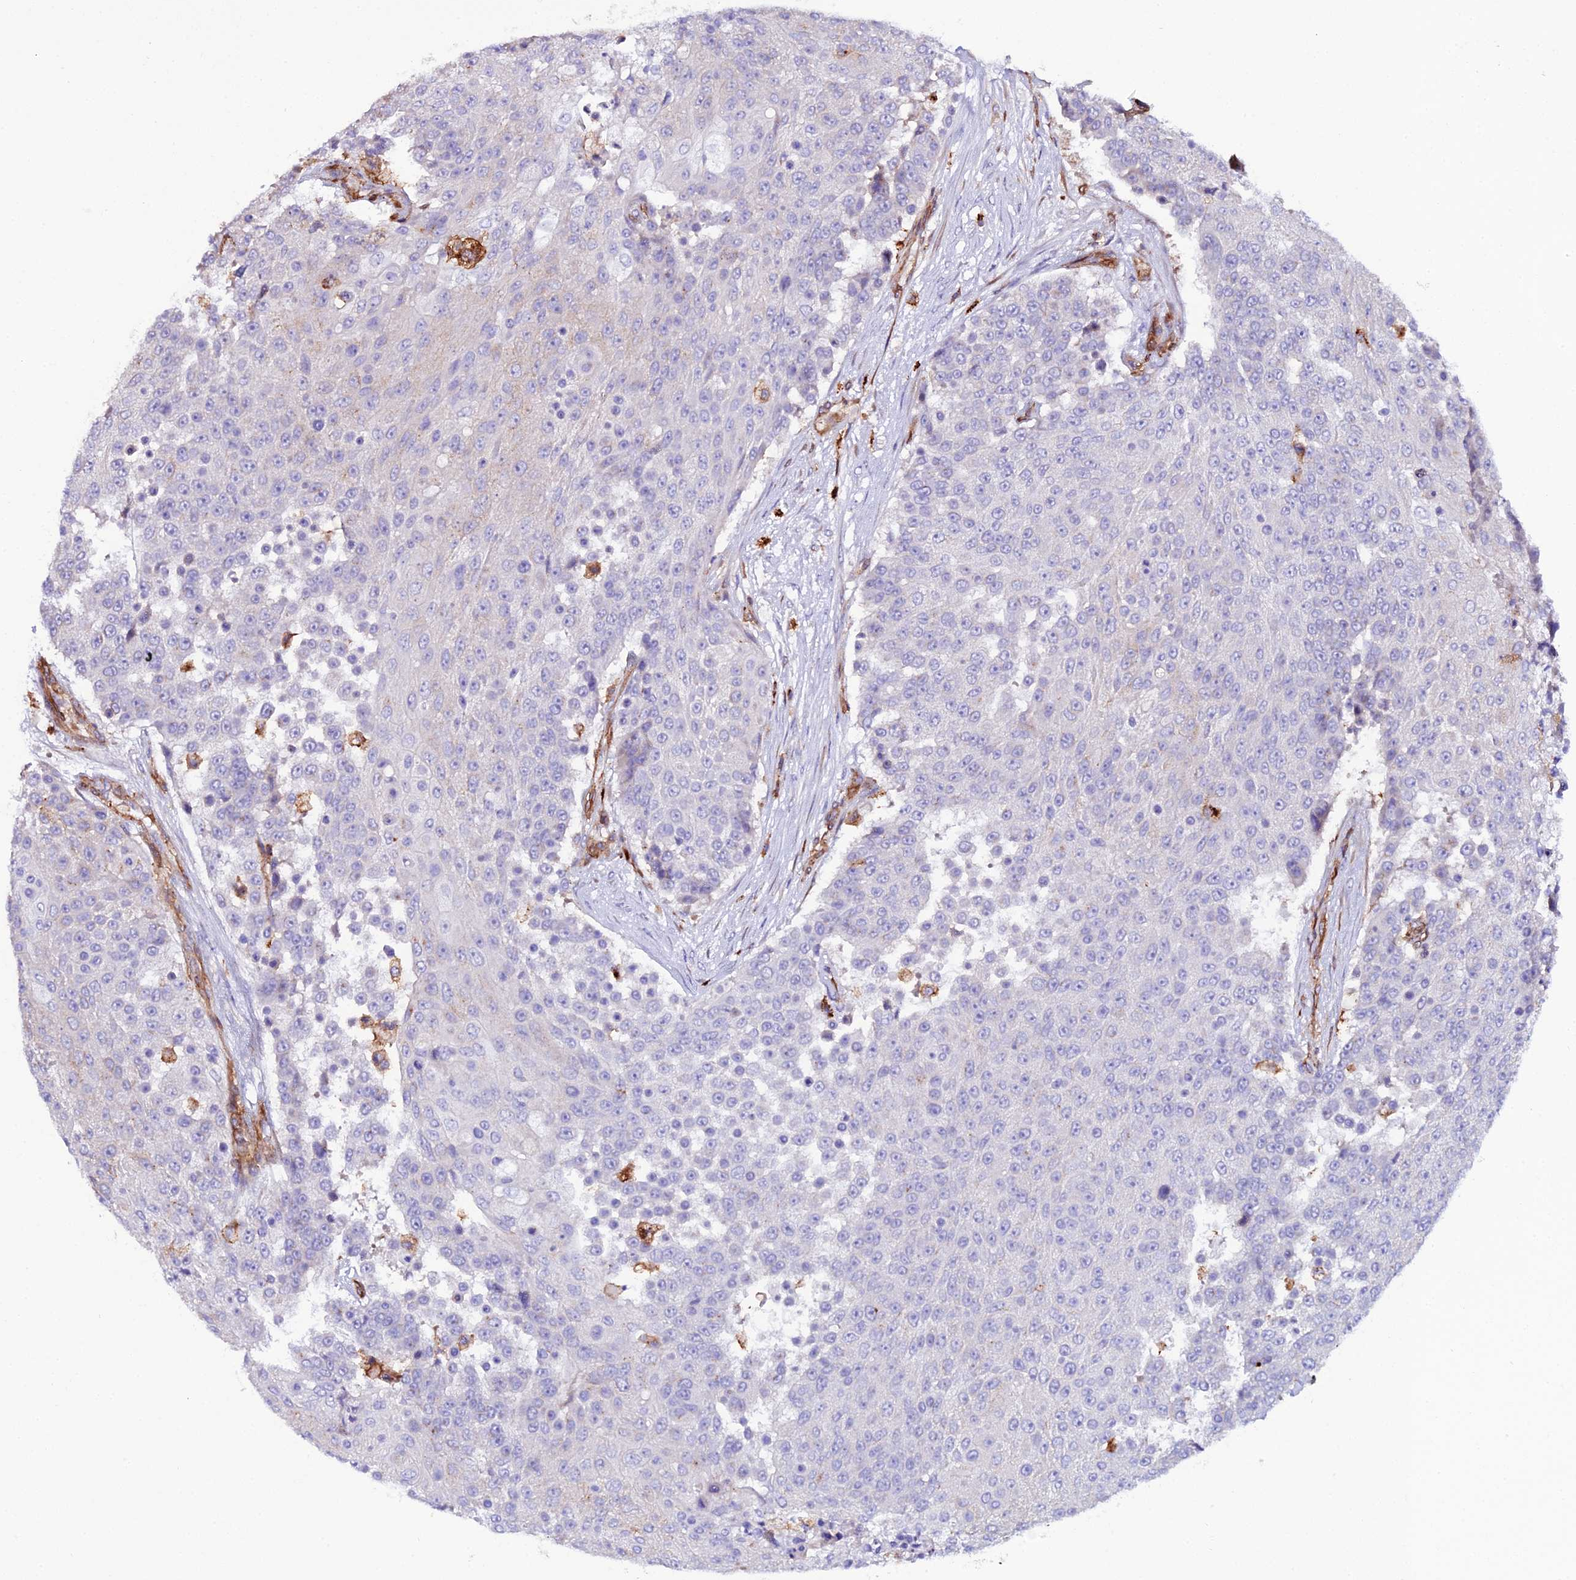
{"staining": {"intensity": "negative", "quantity": "none", "location": "none"}, "tissue": "urothelial cancer", "cell_type": "Tumor cells", "image_type": "cancer", "snomed": [{"axis": "morphology", "description": "Urothelial carcinoma, High grade"}, {"axis": "topography", "description": "Urinary bladder"}], "caption": "A high-resolution micrograph shows immunohistochemistry (IHC) staining of urothelial cancer, which reveals no significant positivity in tumor cells. Brightfield microscopy of immunohistochemistry (IHC) stained with DAB (brown) and hematoxylin (blue), captured at high magnification.", "gene": "TRPV2", "patient": {"sex": "female", "age": 63}}